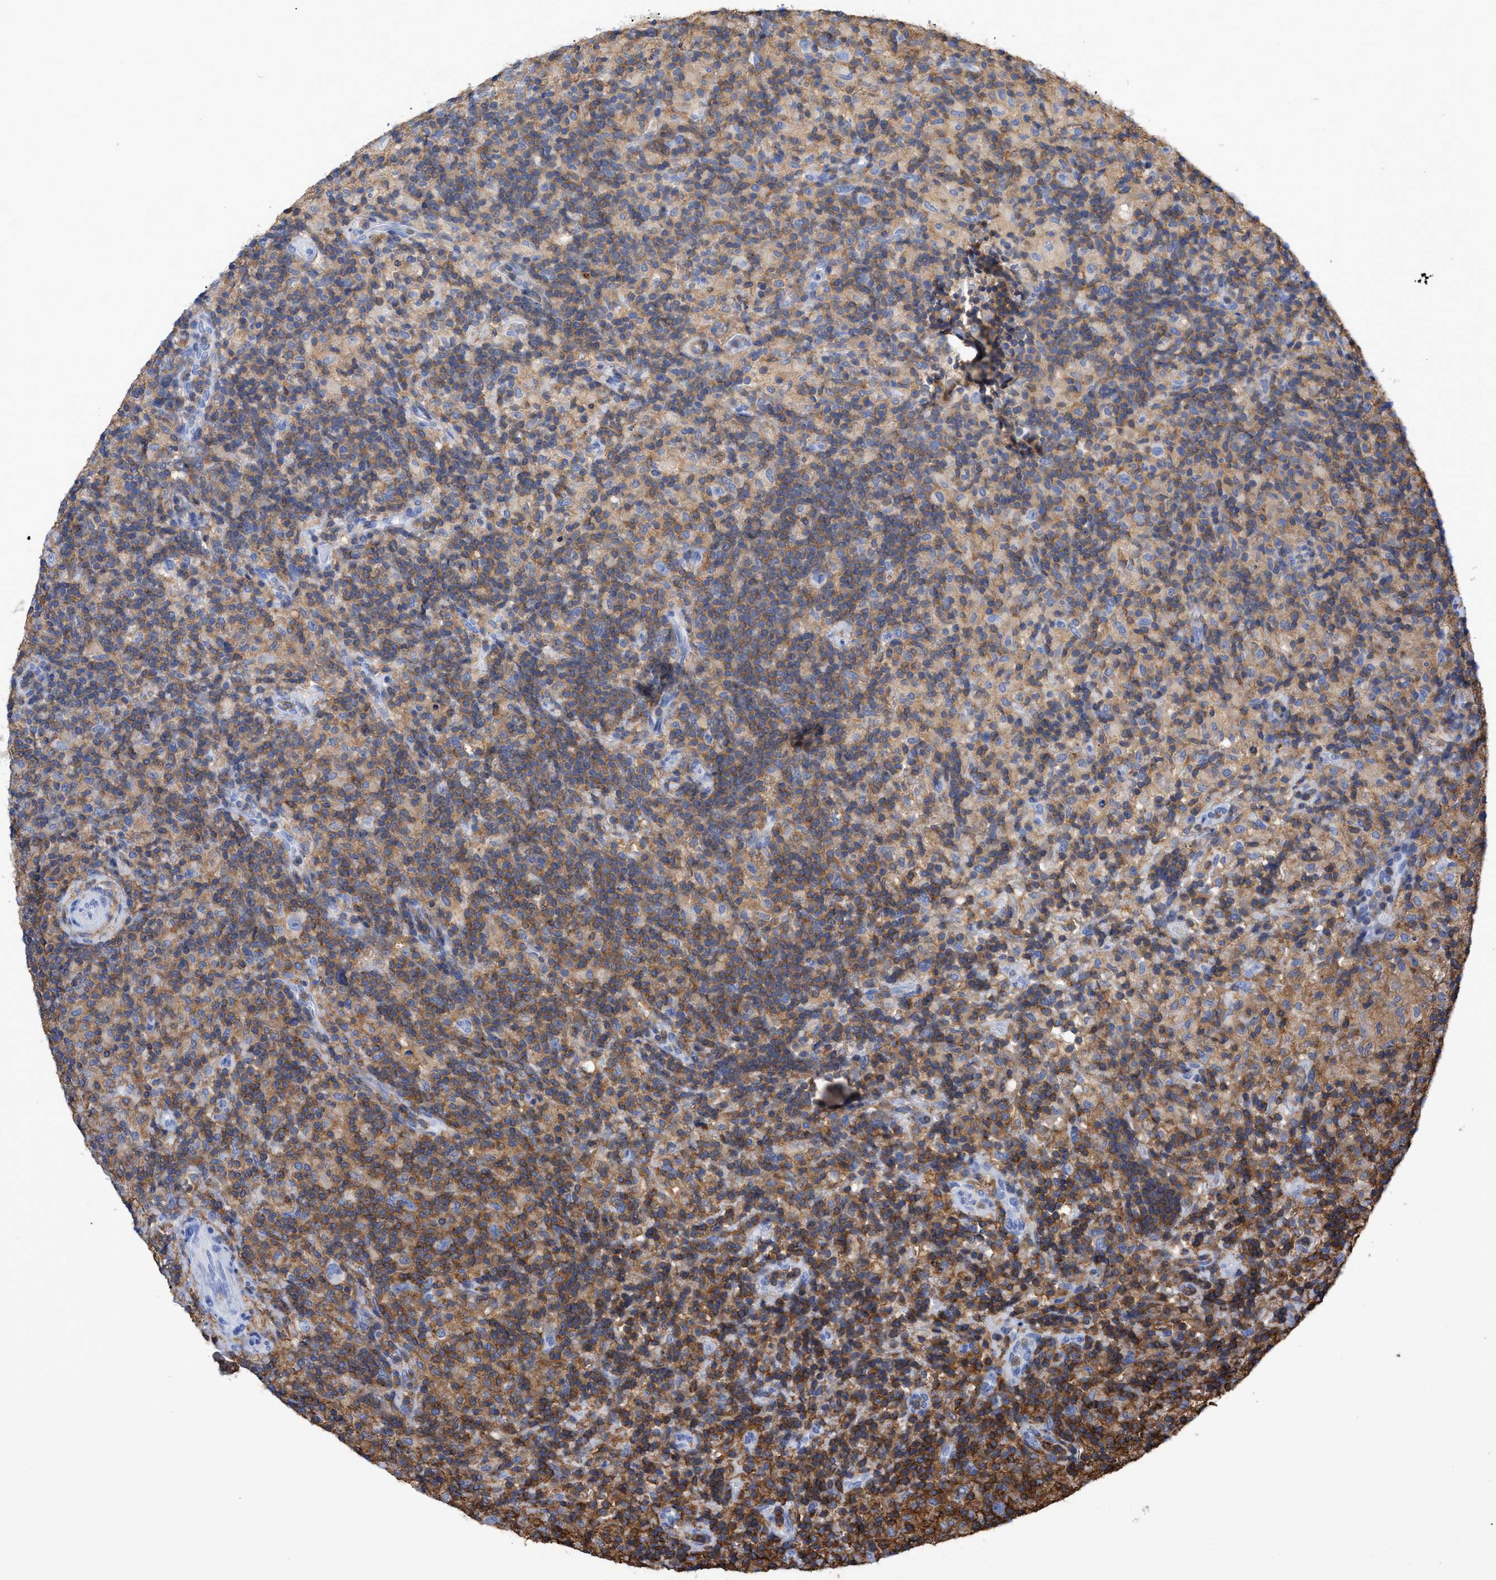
{"staining": {"intensity": "negative", "quantity": "none", "location": "none"}, "tissue": "lymphoma", "cell_type": "Tumor cells", "image_type": "cancer", "snomed": [{"axis": "morphology", "description": "Hodgkin's disease, NOS"}, {"axis": "topography", "description": "Lymph node"}], "caption": "High magnification brightfield microscopy of lymphoma stained with DAB (brown) and counterstained with hematoxylin (blue): tumor cells show no significant staining. (DAB (3,3'-diaminobenzidine) immunohistochemistry visualized using brightfield microscopy, high magnification).", "gene": "HCLS1", "patient": {"sex": "male", "age": 70}}